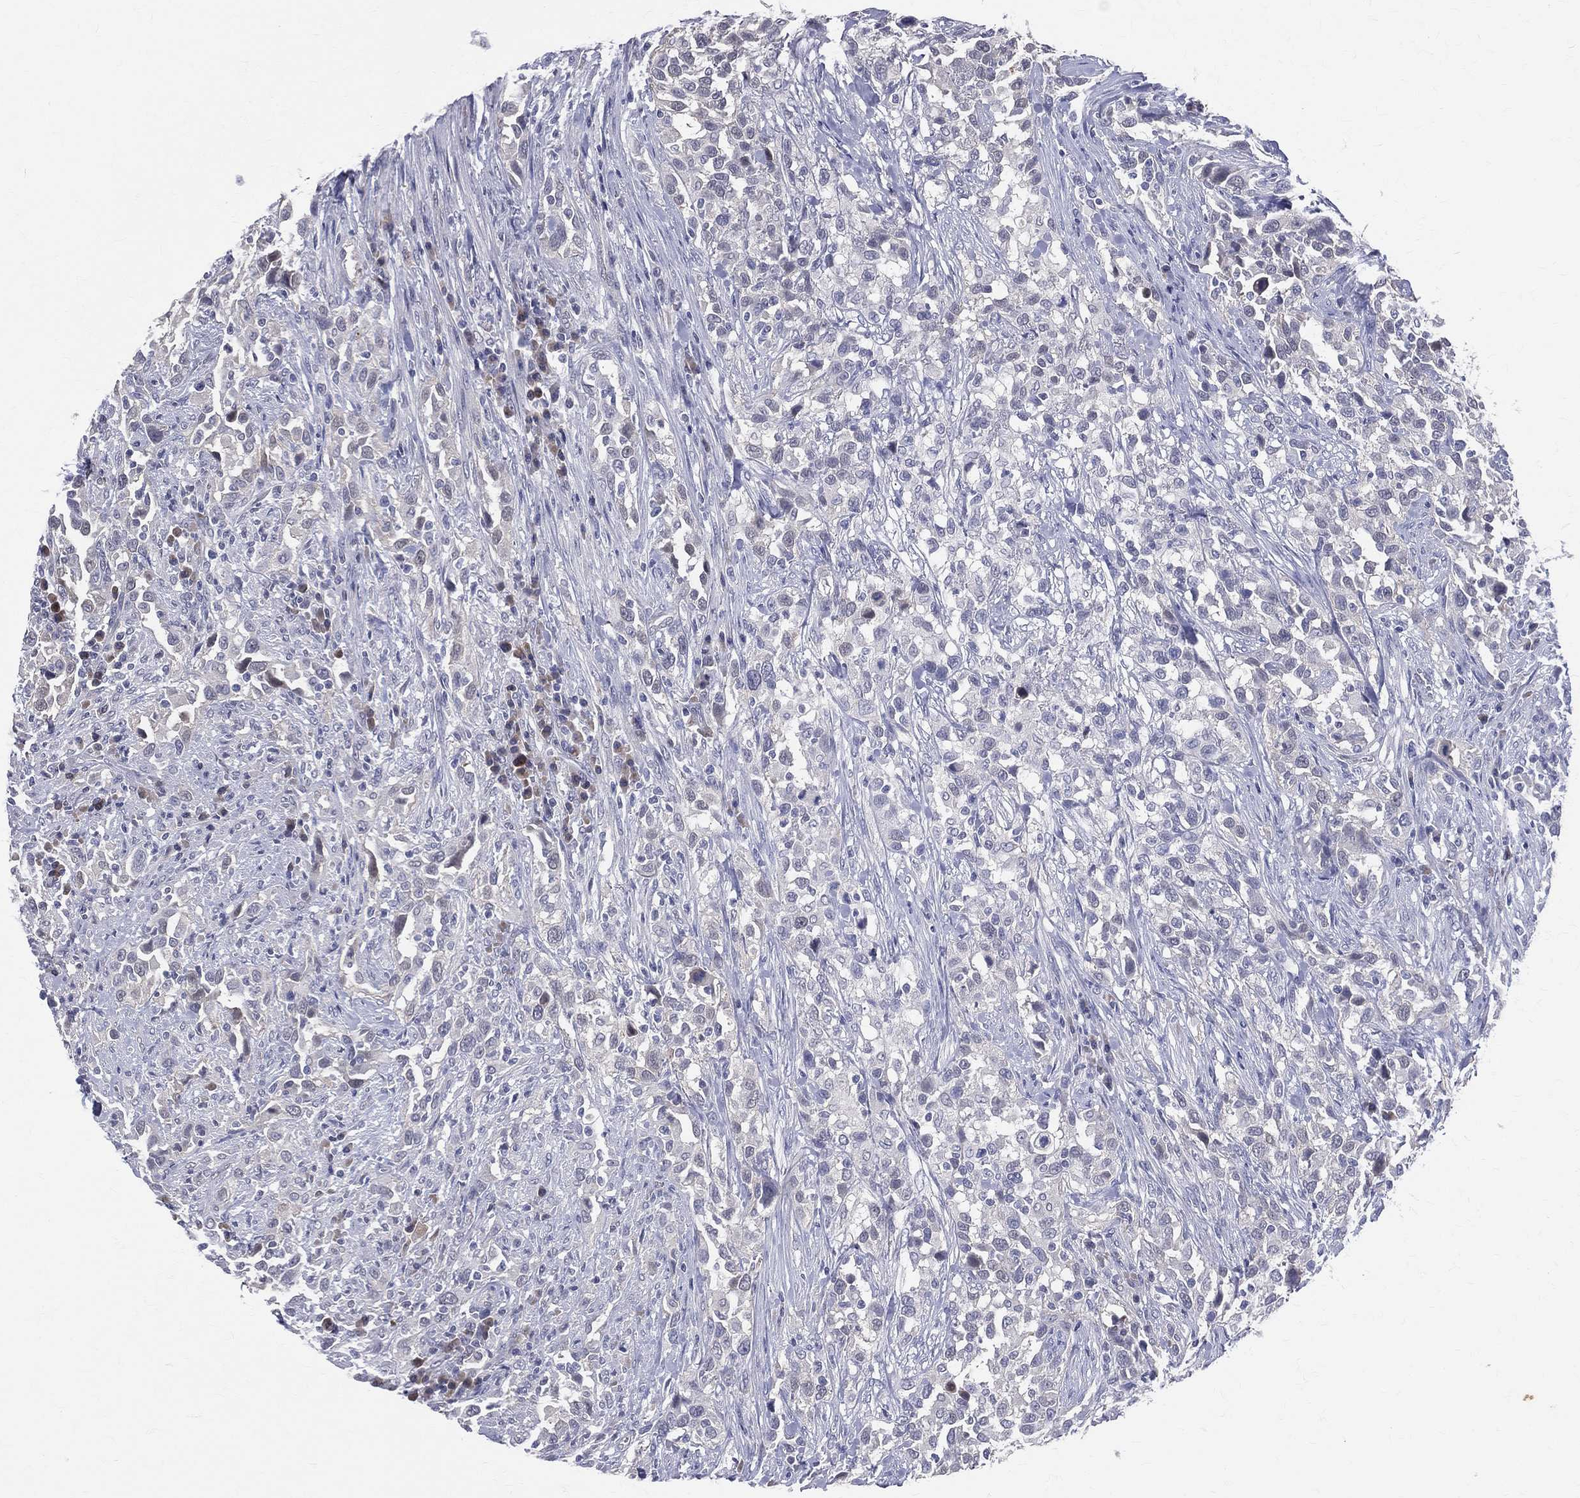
{"staining": {"intensity": "negative", "quantity": "none", "location": "none"}, "tissue": "urothelial cancer", "cell_type": "Tumor cells", "image_type": "cancer", "snomed": [{"axis": "morphology", "description": "Urothelial carcinoma, NOS"}, {"axis": "morphology", "description": "Urothelial carcinoma, High grade"}, {"axis": "topography", "description": "Urinary bladder"}], "caption": "A high-resolution micrograph shows immunohistochemistry (IHC) staining of urothelial cancer, which demonstrates no significant expression in tumor cells.", "gene": "DLG4", "patient": {"sex": "female", "age": 64}}